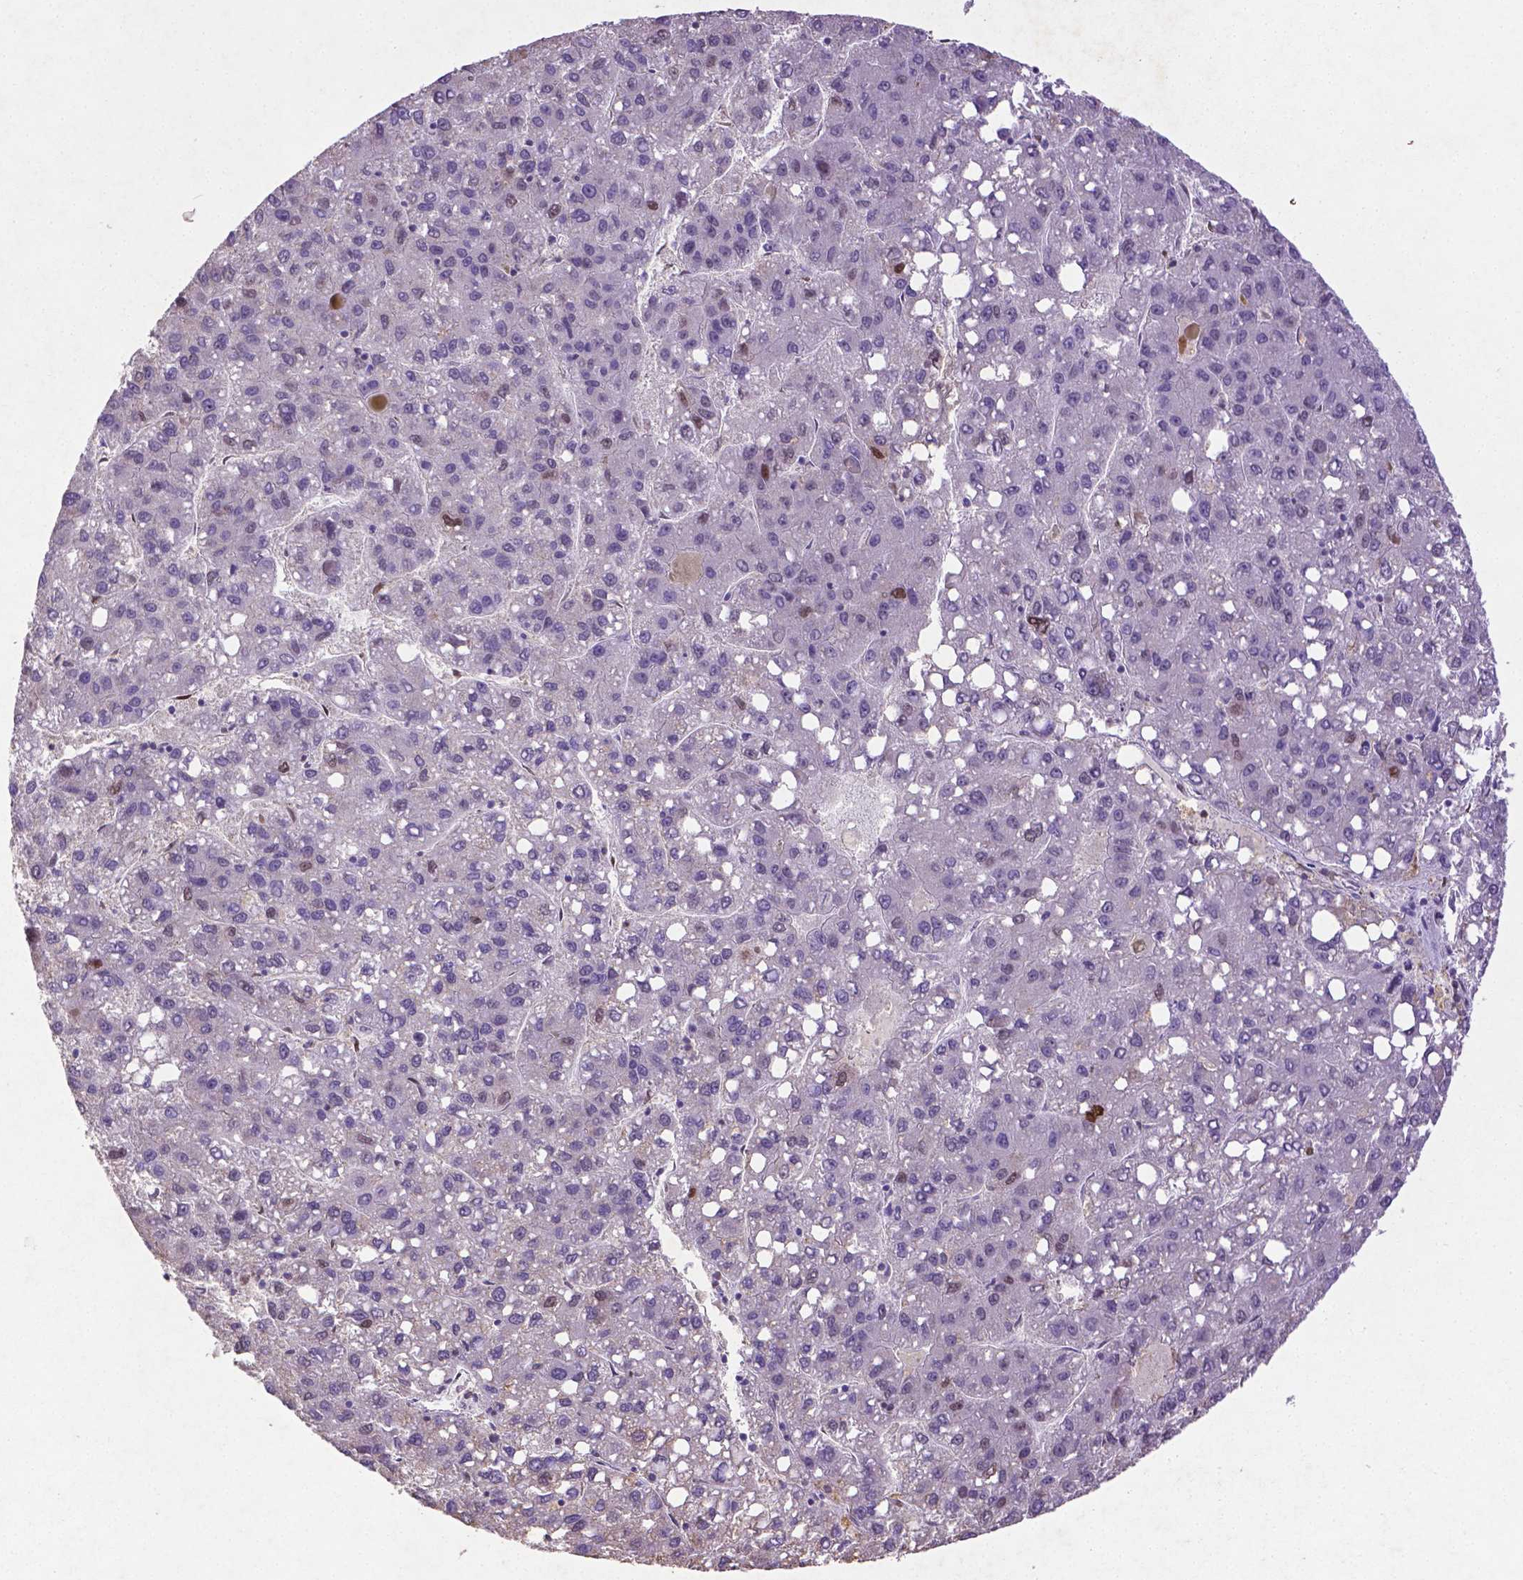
{"staining": {"intensity": "strong", "quantity": "<25%", "location": "nuclear"}, "tissue": "liver cancer", "cell_type": "Tumor cells", "image_type": "cancer", "snomed": [{"axis": "morphology", "description": "Carcinoma, Hepatocellular, NOS"}, {"axis": "topography", "description": "Liver"}], "caption": "Strong nuclear staining for a protein is present in approximately <25% of tumor cells of hepatocellular carcinoma (liver) using immunohistochemistry.", "gene": "CDKN1A", "patient": {"sex": "female", "age": 82}}